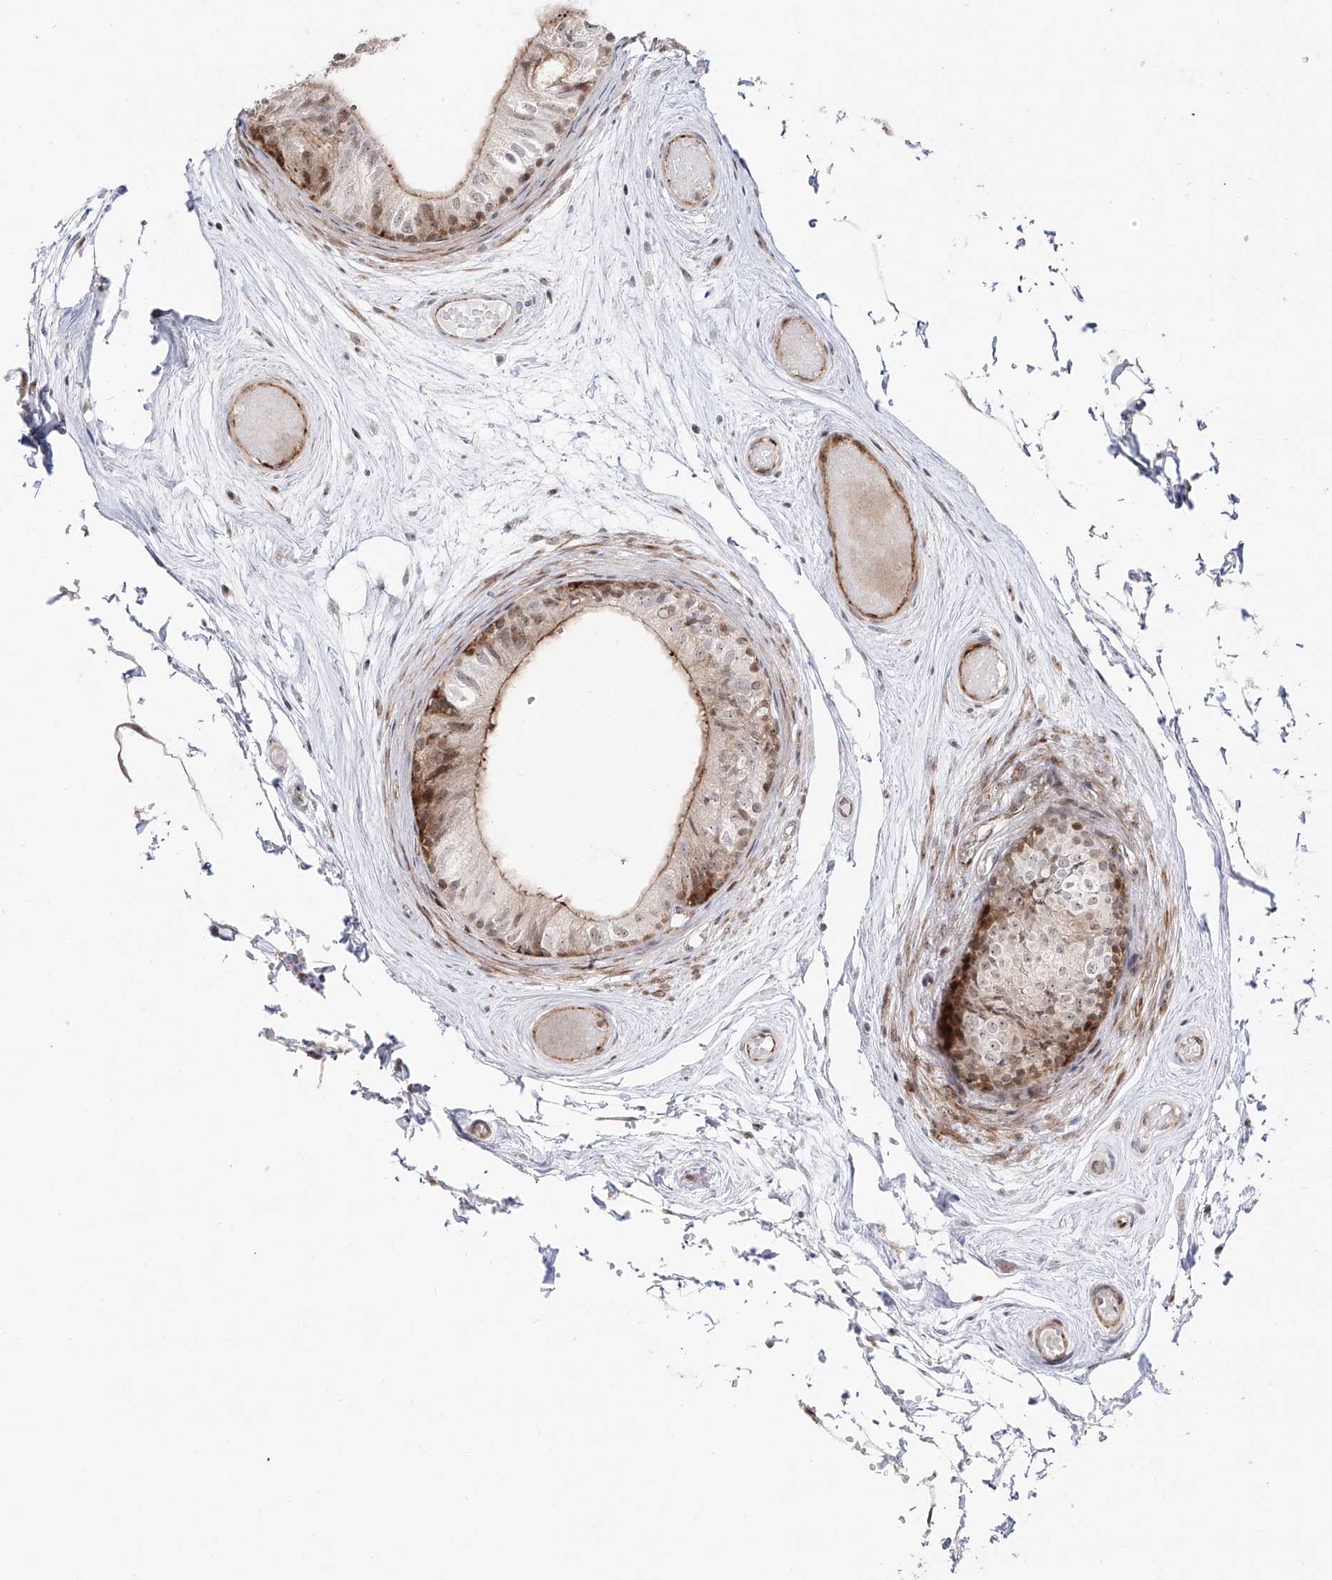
{"staining": {"intensity": "moderate", "quantity": "25%-75%", "location": "cytoplasmic/membranous,nuclear"}, "tissue": "epididymis", "cell_type": "Glandular cells", "image_type": "normal", "snomed": [{"axis": "morphology", "description": "Normal tissue, NOS"}, {"axis": "topography", "description": "Epididymis"}], "caption": "A photomicrograph of human epididymis stained for a protein demonstrates moderate cytoplasmic/membranous,nuclear brown staining in glandular cells. The staining was performed using DAB, with brown indicating positive protein expression. Nuclei are stained blue with hematoxylin.", "gene": "ZNF180", "patient": {"sex": "male", "age": 79}}